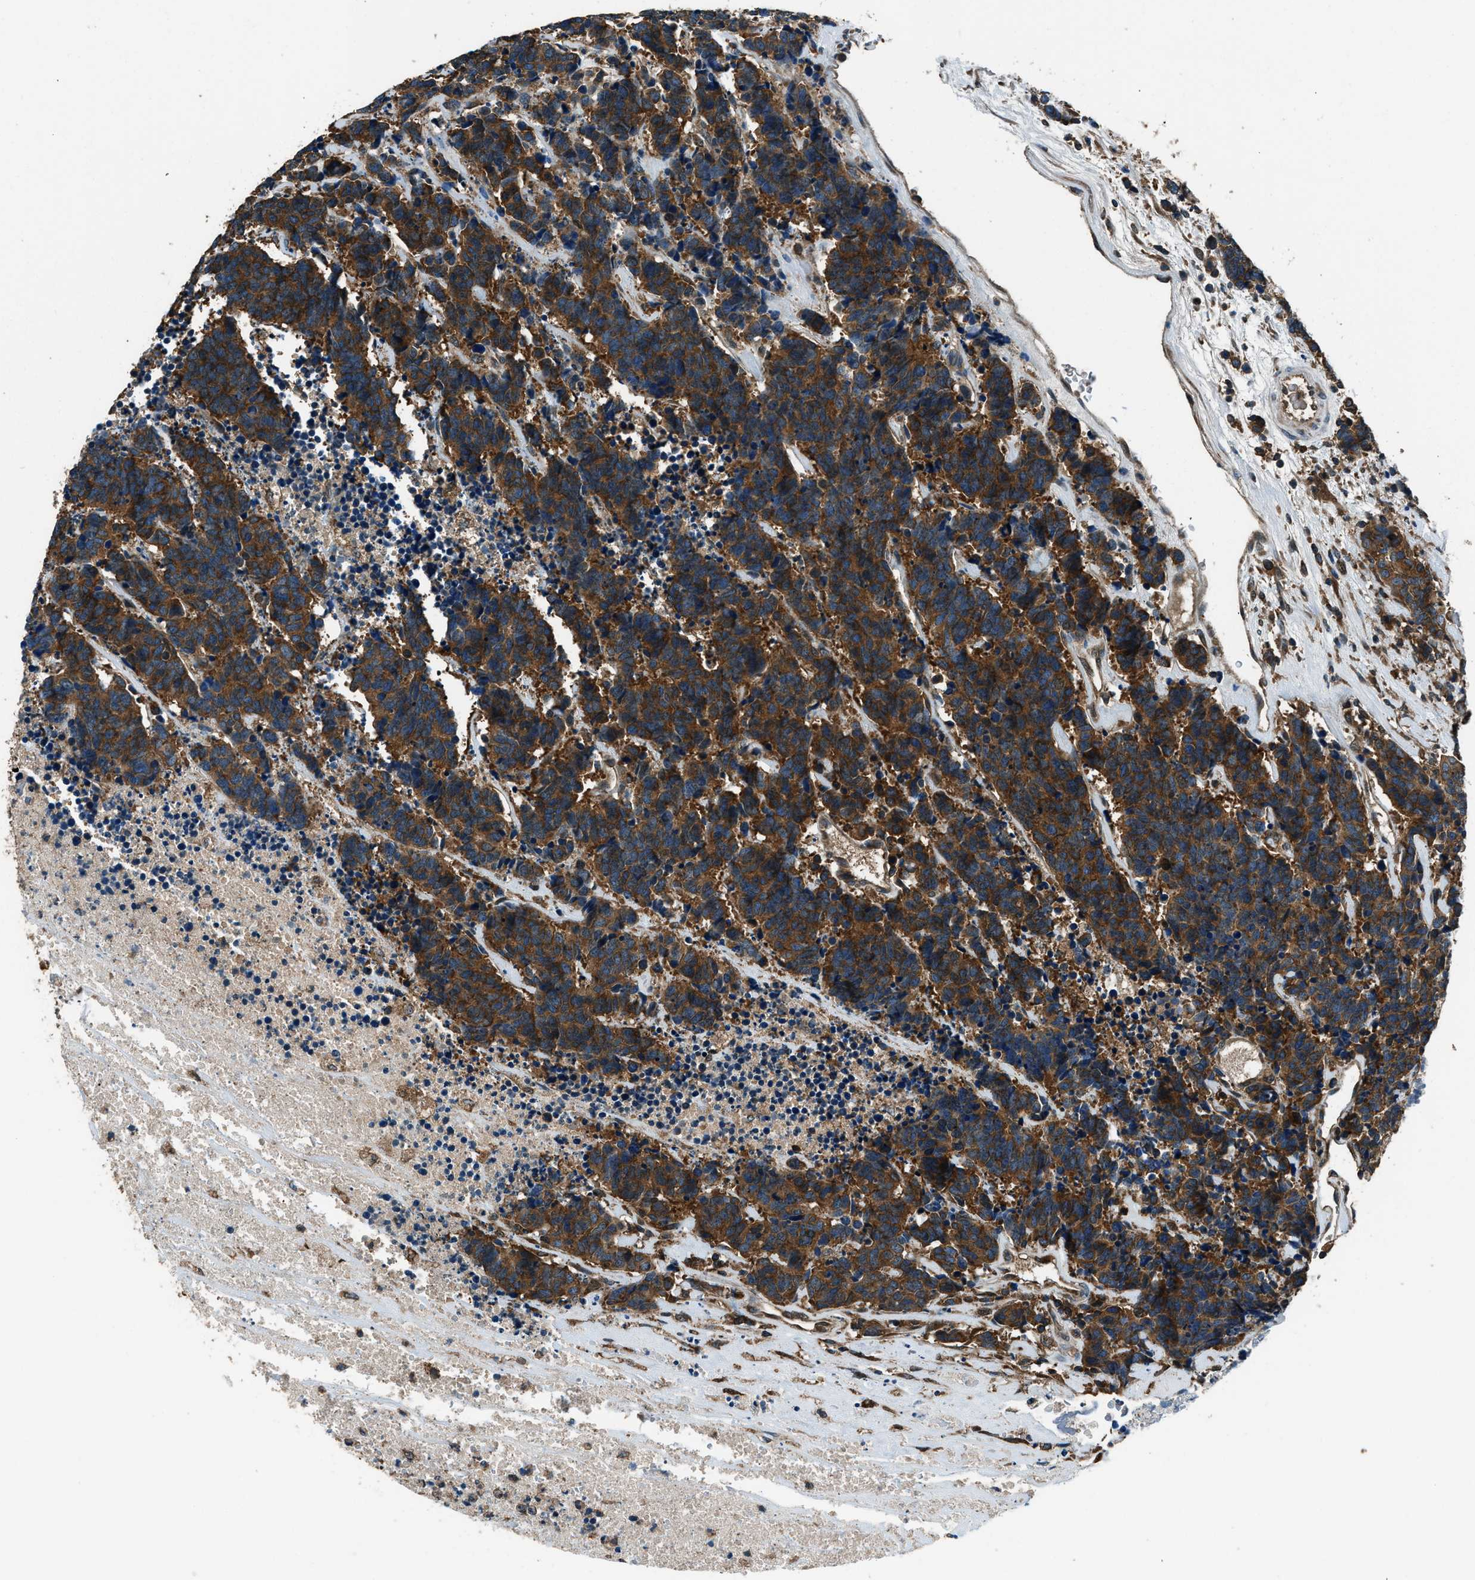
{"staining": {"intensity": "strong", "quantity": ">75%", "location": "cytoplasmic/membranous"}, "tissue": "carcinoid", "cell_type": "Tumor cells", "image_type": "cancer", "snomed": [{"axis": "morphology", "description": "Carcinoma, NOS"}, {"axis": "morphology", "description": "Carcinoid, malignant, NOS"}, {"axis": "topography", "description": "Urinary bladder"}], "caption": "Human carcinoid stained with a brown dye displays strong cytoplasmic/membranous positive positivity in about >75% of tumor cells.", "gene": "ARFGAP2", "patient": {"sex": "male", "age": 57}}